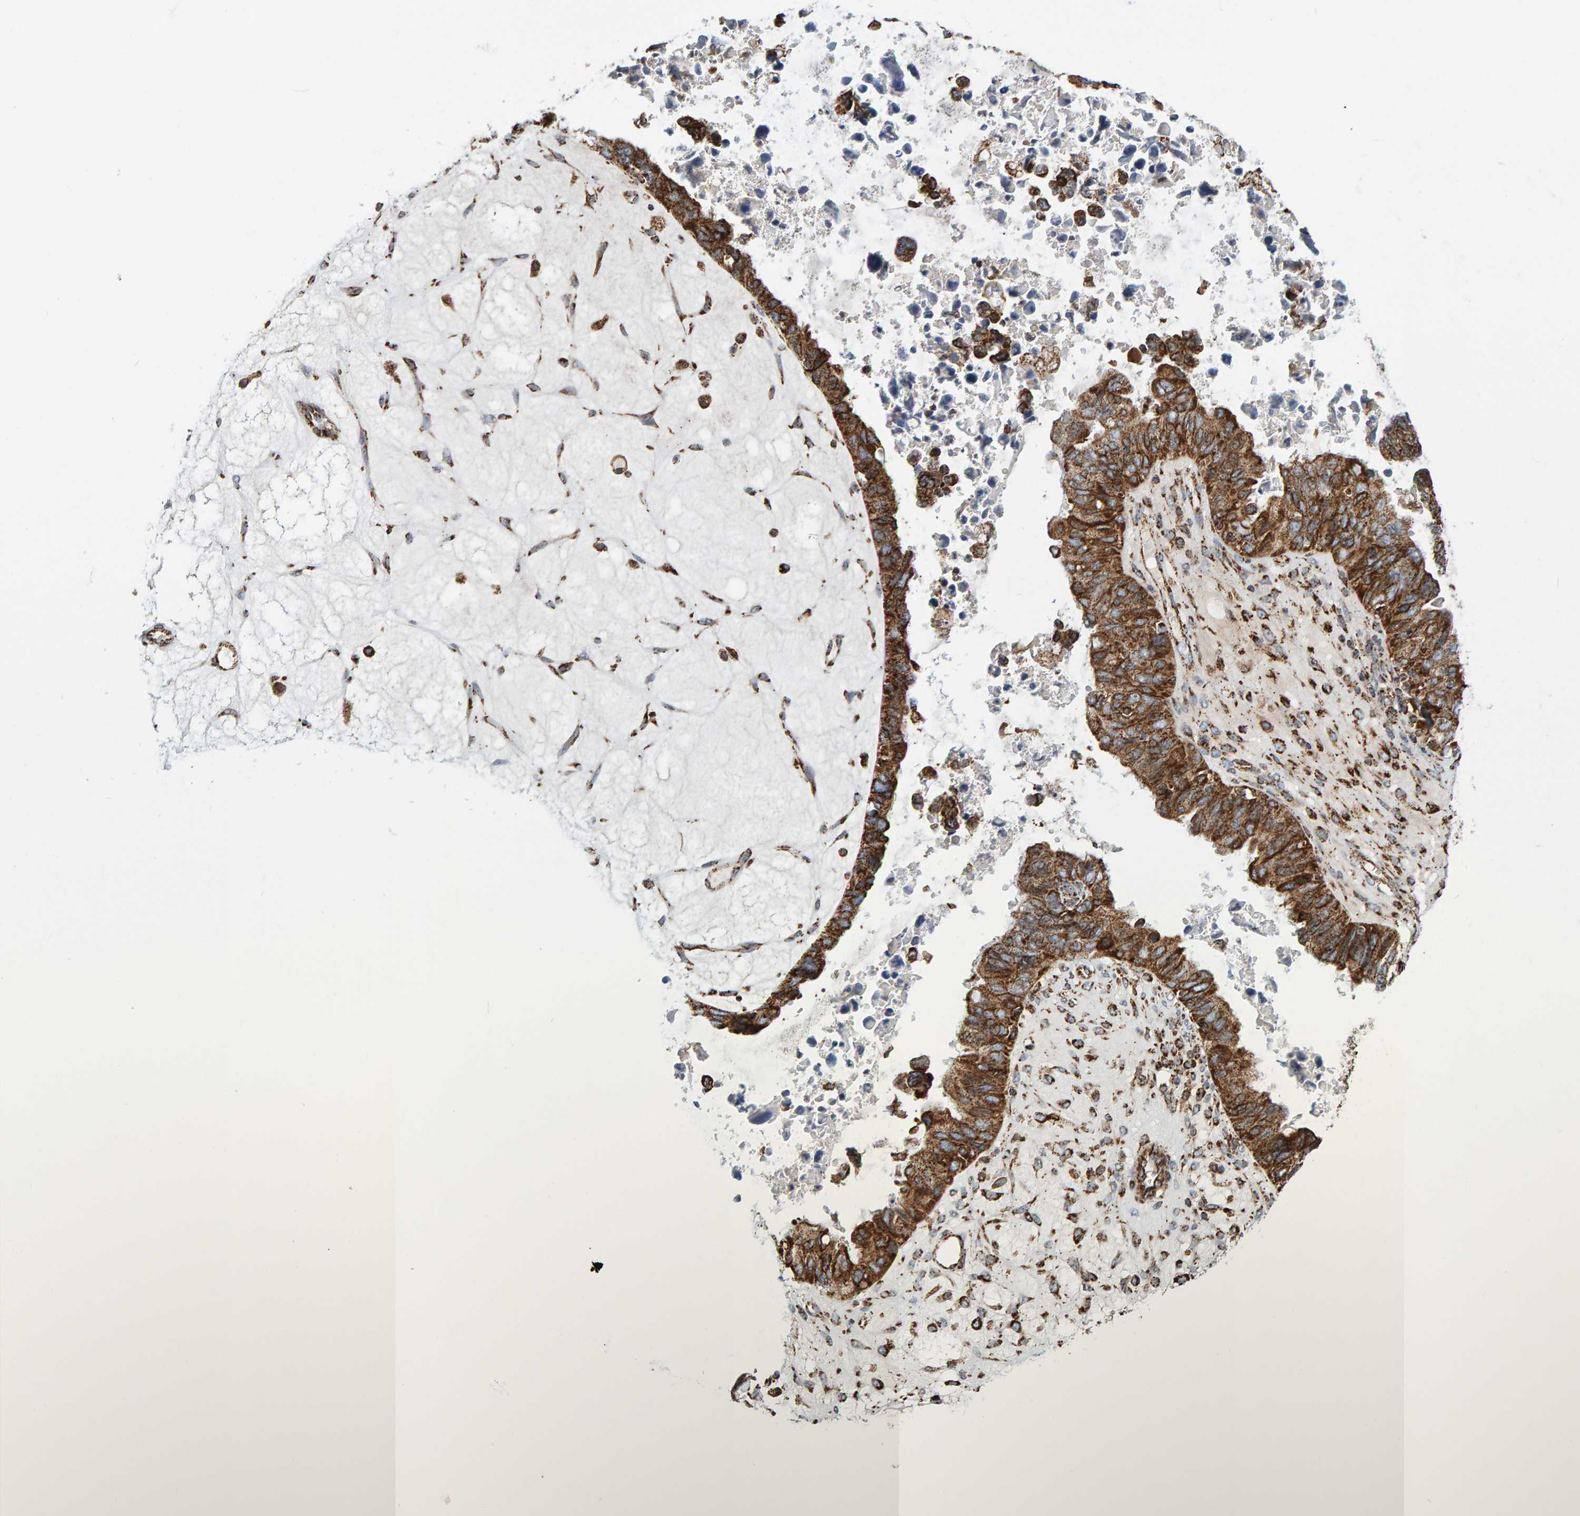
{"staining": {"intensity": "moderate", "quantity": ">75%", "location": "cytoplasmic/membranous"}, "tissue": "ovarian cancer", "cell_type": "Tumor cells", "image_type": "cancer", "snomed": [{"axis": "morphology", "description": "Cystadenocarcinoma, serous, NOS"}, {"axis": "topography", "description": "Ovary"}], "caption": "IHC of human ovarian cancer shows medium levels of moderate cytoplasmic/membranous expression in about >75% of tumor cells.", "gene": "MRPL45", "patient": {"sex": "female", "age": 79}}